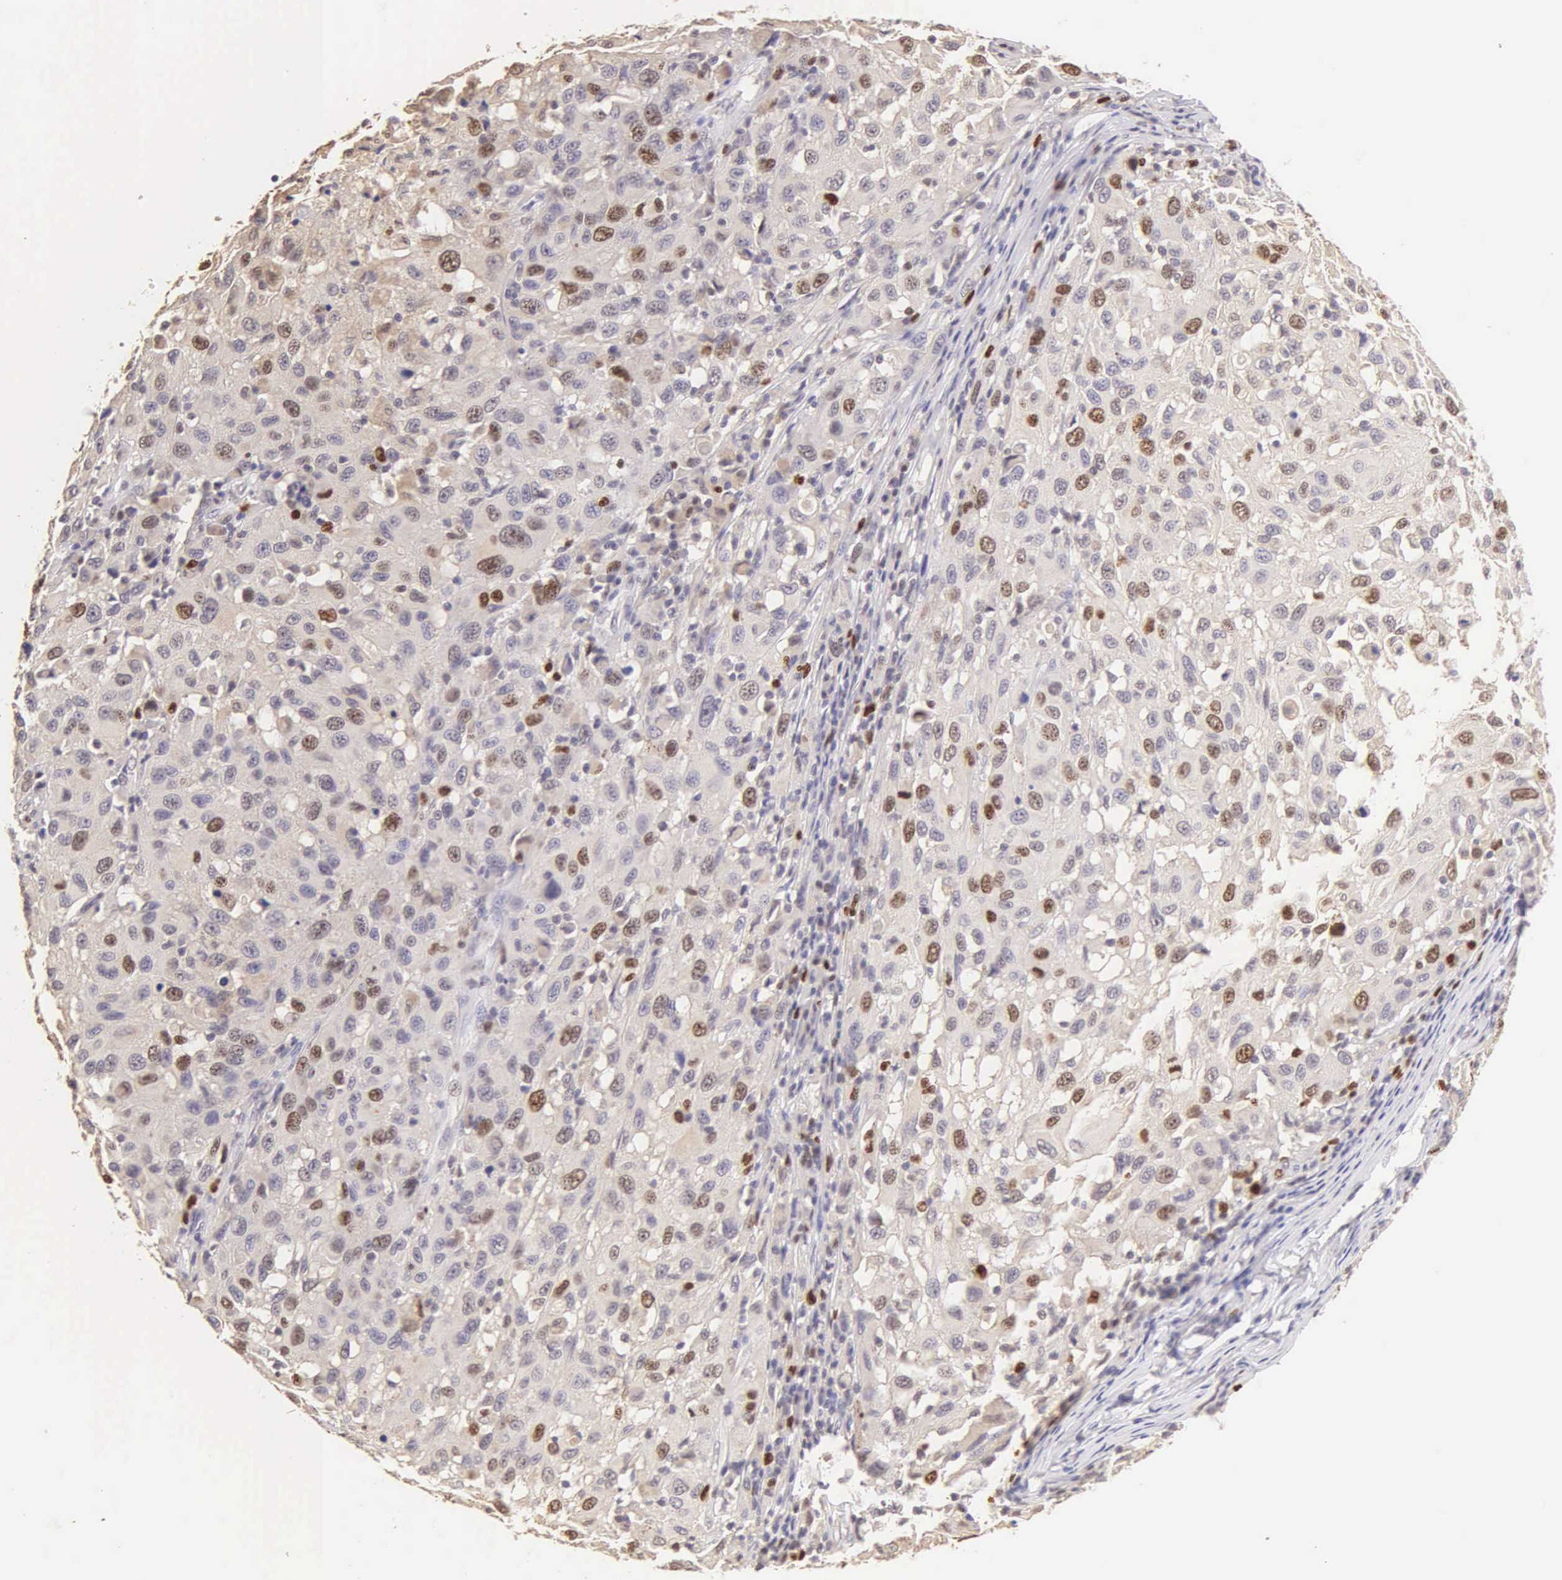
{"staining": {"intensity": "moderate", "quantity": "25%-75%", "location": "nuclear"}, "tissue": "melanoma", "cell_type": "Tumor cells", "image_type": "cancer", "snomed": [{"axis": "morphology", "description": "Malignant melanoma, NOS"}, {"axis": "topography", "description": "Skin"}], "caption": "Moderate nuclear positivity is present in about 25%-75% of tumor cells in melanoma.", "gene": "MKI67", "patient": {"sex": "female", "age": 77}}